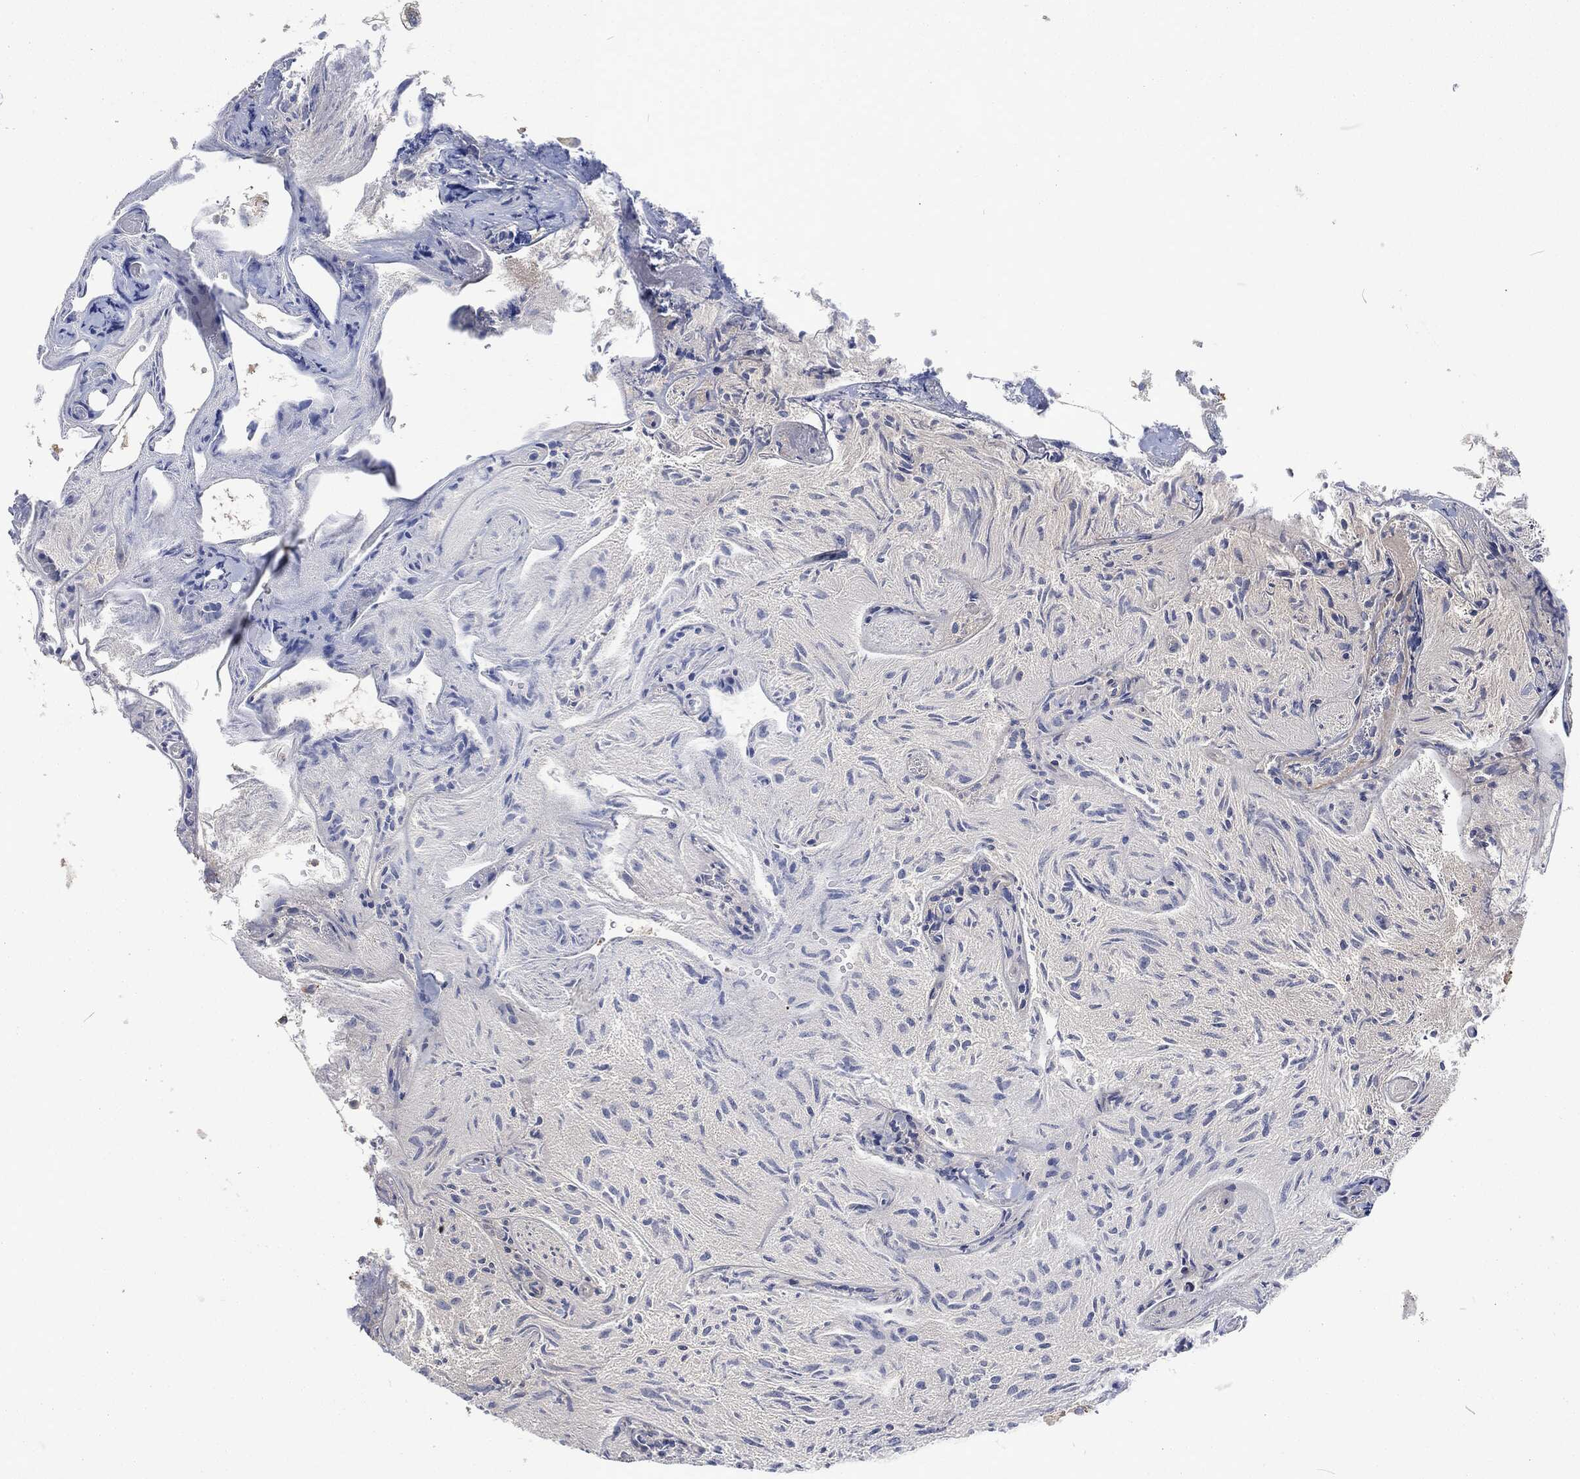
{"staining": {"intensity": "negative", "quantity": "none", "location": "none"}, "tissue": "glioma", "cell_type": "Tumor cells", "image_type": "cancer", "snomed": [{"axis": "morphology", "description": "Glioma, malignant, Low grade"}, {"axis": "topography", "description": "Brain"}], "caption": "This micrograph is of glioma stained with immunohistochemistry to label a protein in brown with the nuclei are counter-stained blue. There is no positivity in tumor cells. (Brightfield microscopy of DAB IHC at high magnification).", "gene": "LGALS9", "patient": {"sex": "male", "age": 3}}